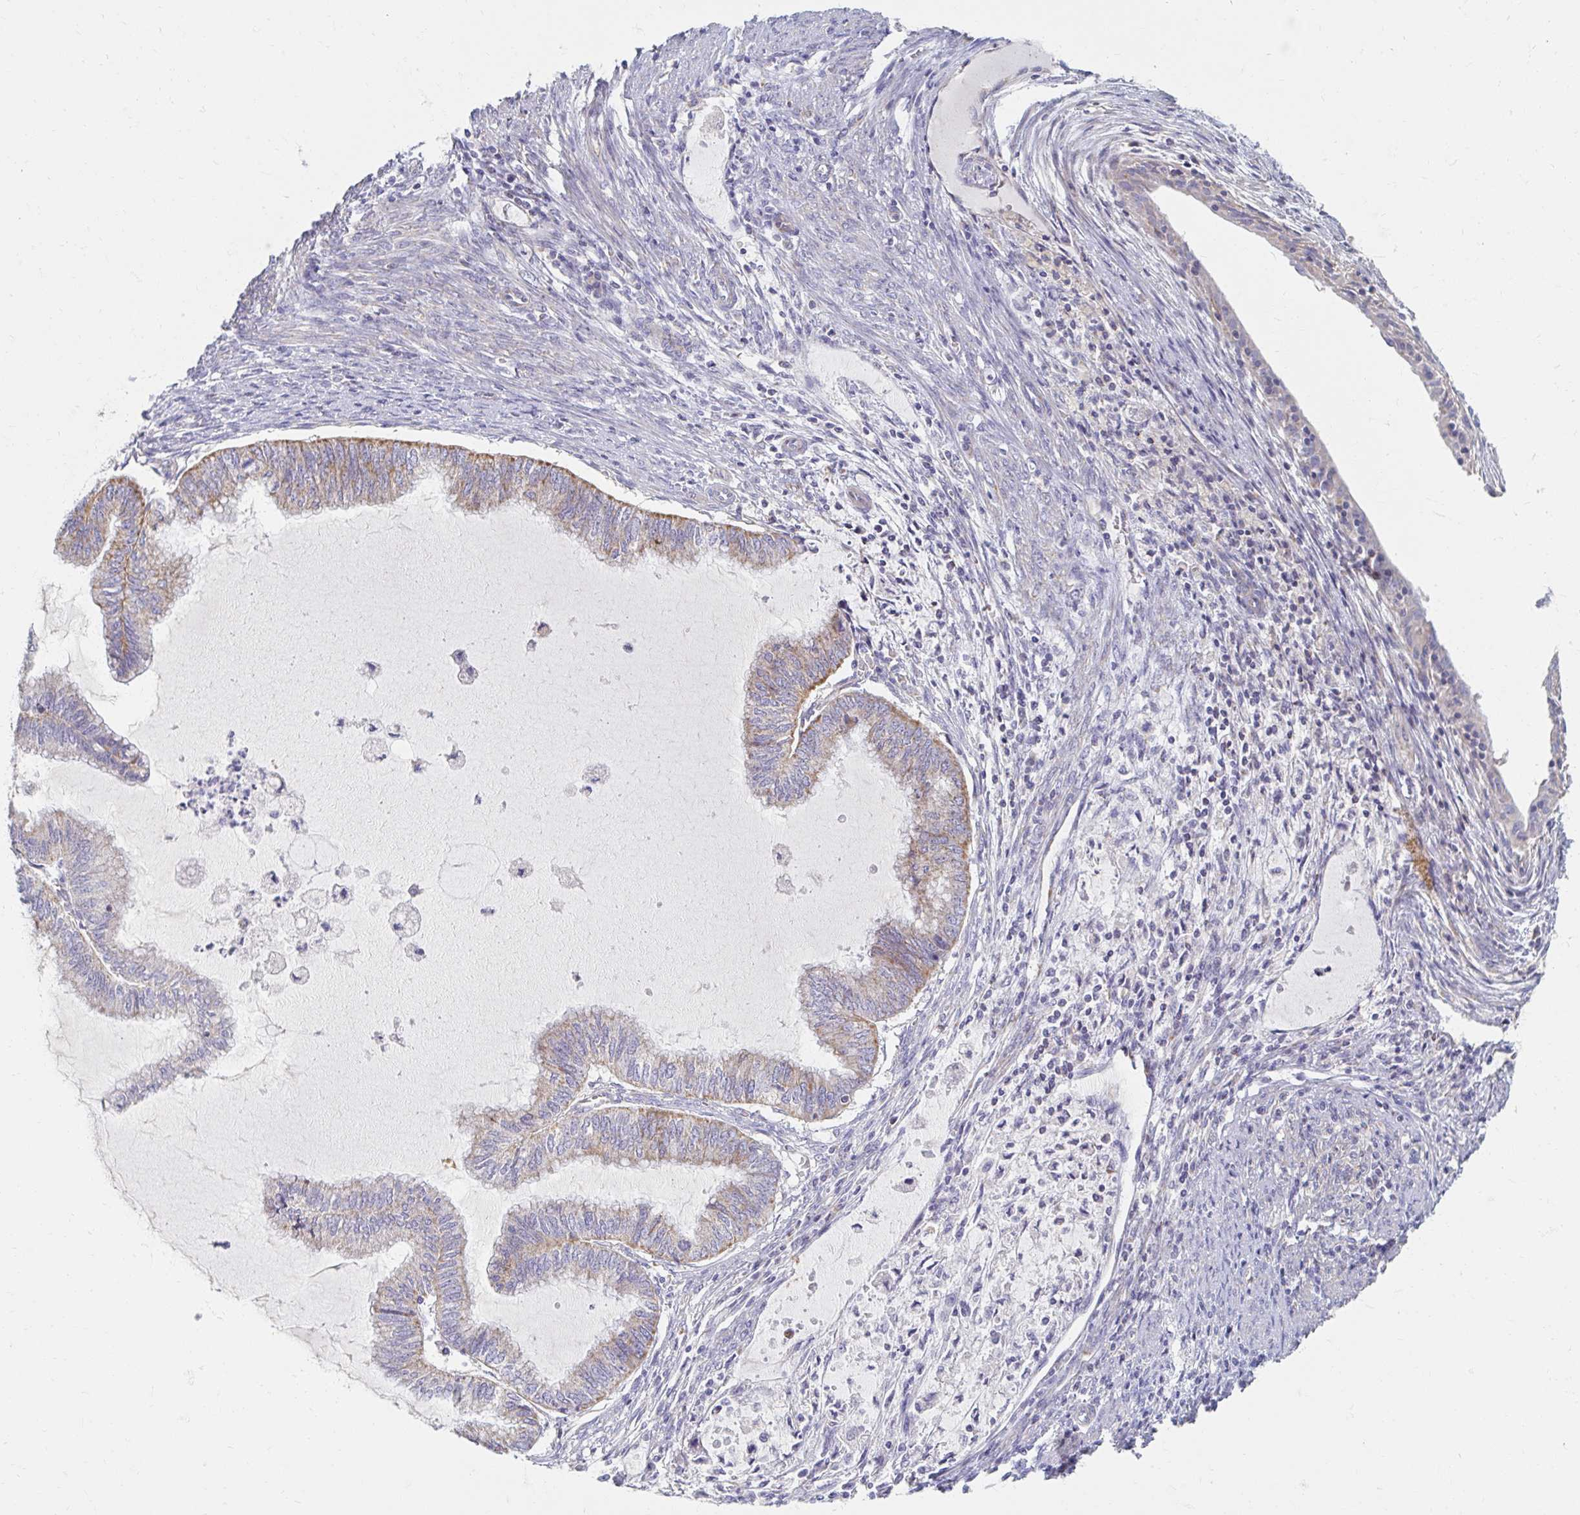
{"staining": {"intensity": "weak", "quantity": "25%-75%", "location": "cytoplasmic/membranous"}, "tissue": "endometrial cancer", "cell_type": "Tumor cells", "image_type": "cancer", "snomed": [{"axis": "morphology", "description": "Adenocarcinoma, NOS"}, {"axis": "topography", "description": "Endometrium"}], "caption": "Protein expression analysis of endometrial cancer exhibits weak cytoplasmic/membranous expression in about 25%-75% of tumor cells. (Brightfield microscopy of DAB IHC at high magnification).", "gene": "MAVS", "patient": {"sex": "female", "age": 79}}